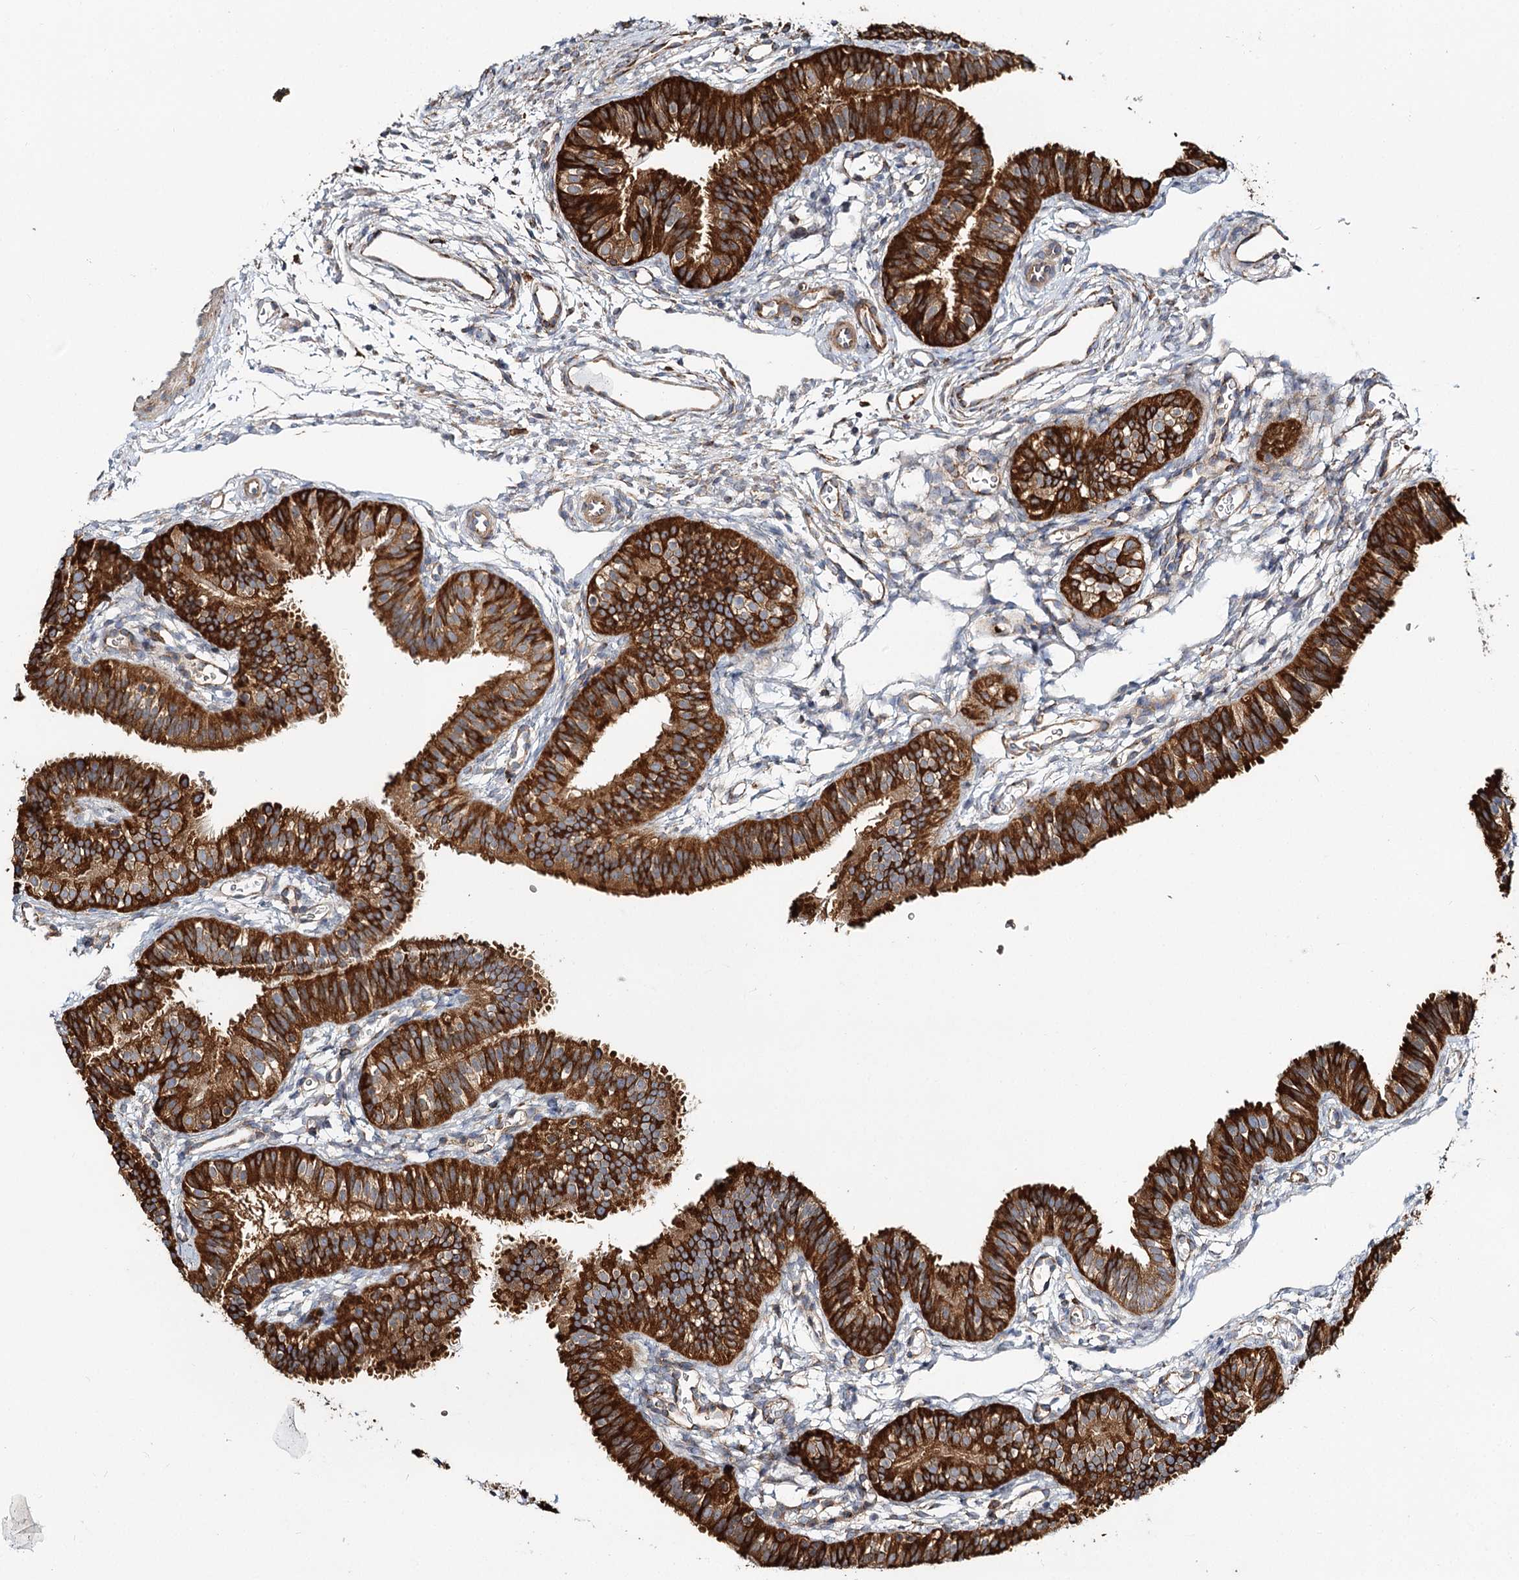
{"staining": {"intensity": "strong", "quantity": ">75%", "location": "cytoplasmic/membranous"}, "tissue": "fallopian tube", "cell_type": "Glandular cells", "image_type": "normal", "snomed": [{"axis": "morphology", "description": "Normal tissue, NOS"}, {"axis": "topography", "description": "Fallopian tube"}], "caption": "Immunohistochemical staining of unremarkable human fallopian tube exhibits >75% levels of strong cytoplasmic/membranous protein expression in approximately >75% of glandular cells.", "gene": "TAS1R1", "patient": {"sex": "female", "age": 35}}